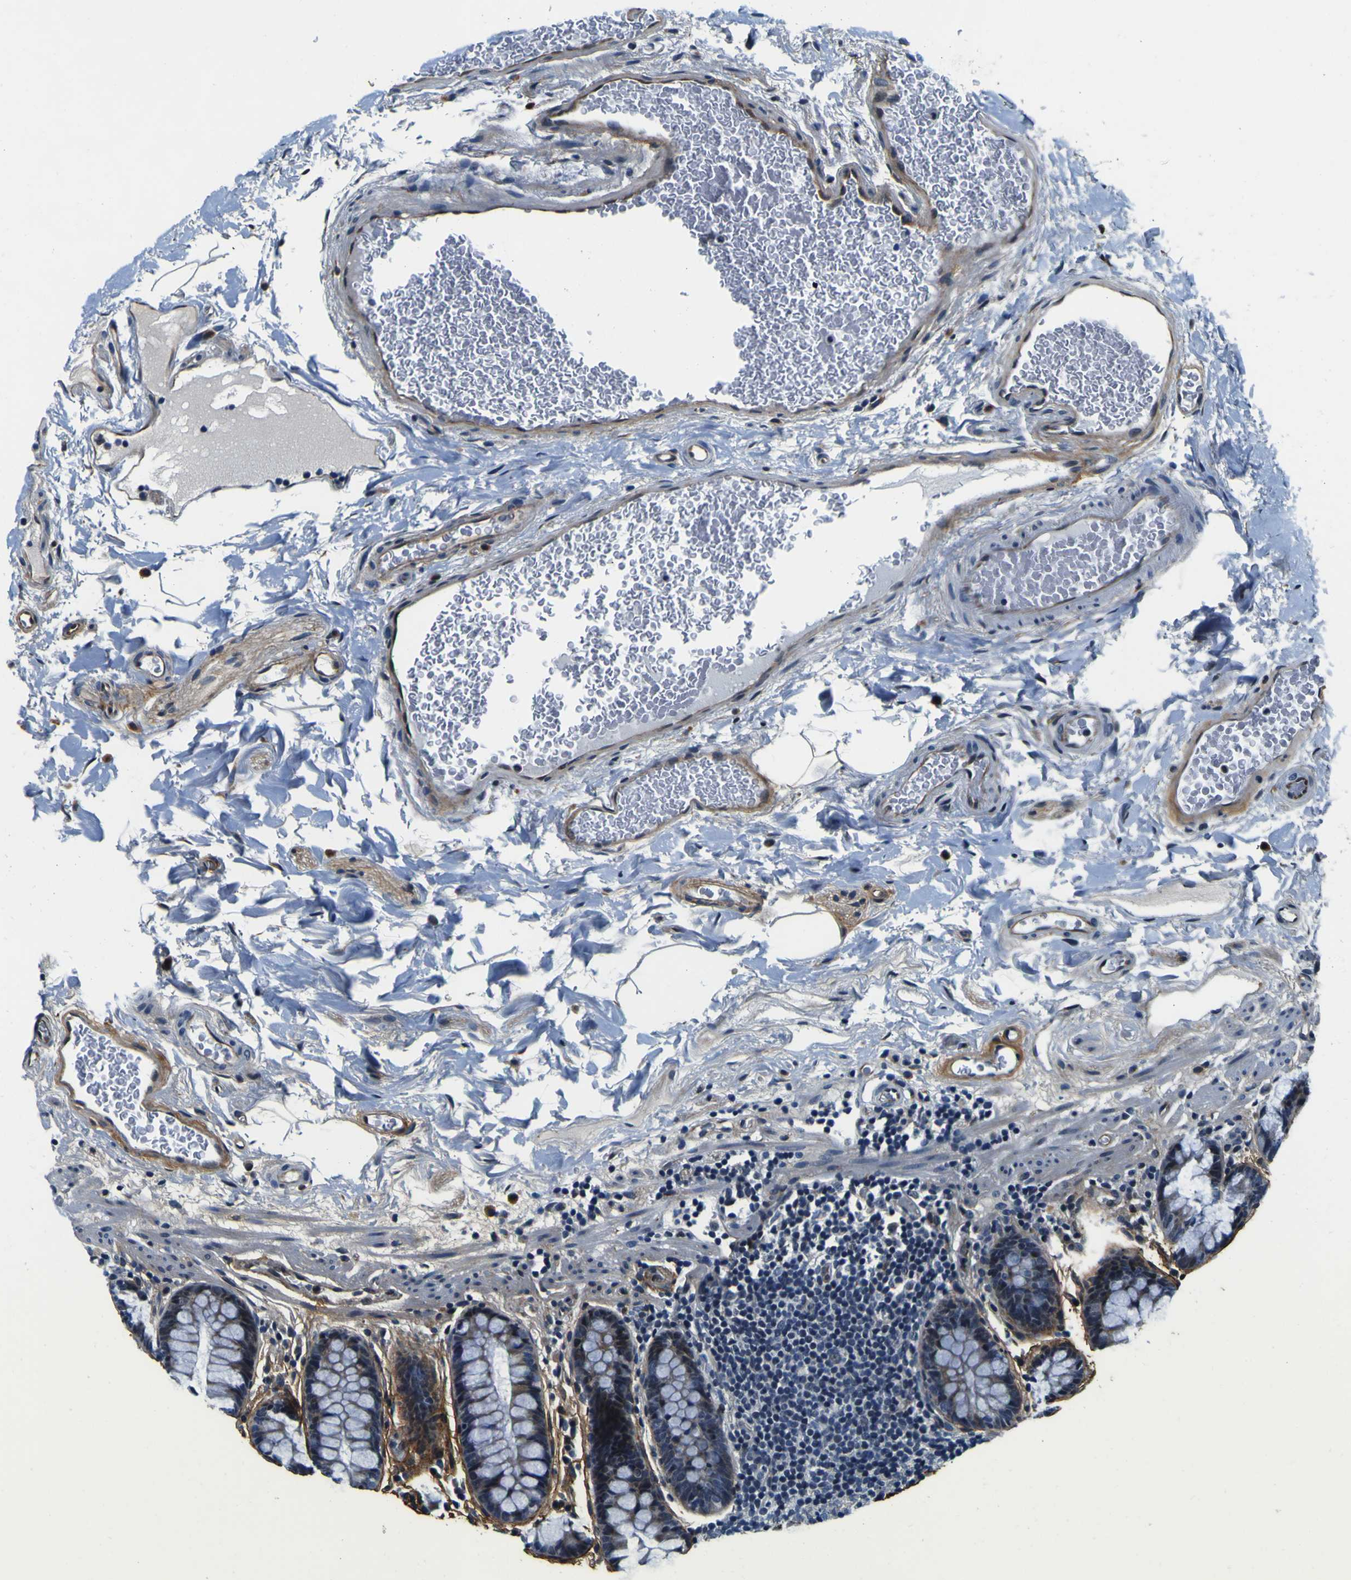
{"staining": {"intensity": "moderate", "quantity": "25%-75%", "location": "cytoplasmic/membranous,nuclear"}, "tissue": "colon", "cell_type": "Endothelial cells", "image_type": "normal", "snomed": [{"axis": "morphology", "description": "Normal tissue, NOS"}, {"axis": "topography", "description": "Colon"}], "caption": "Immunohistochemistry of benign human colon shows medium levels of moderate cytoplasmic/membranous,nuclear positivity in approximately 25%-75% of endothelial cells.", "gene": "POSTN", "patient": {"sex": "female", "age": 80}}